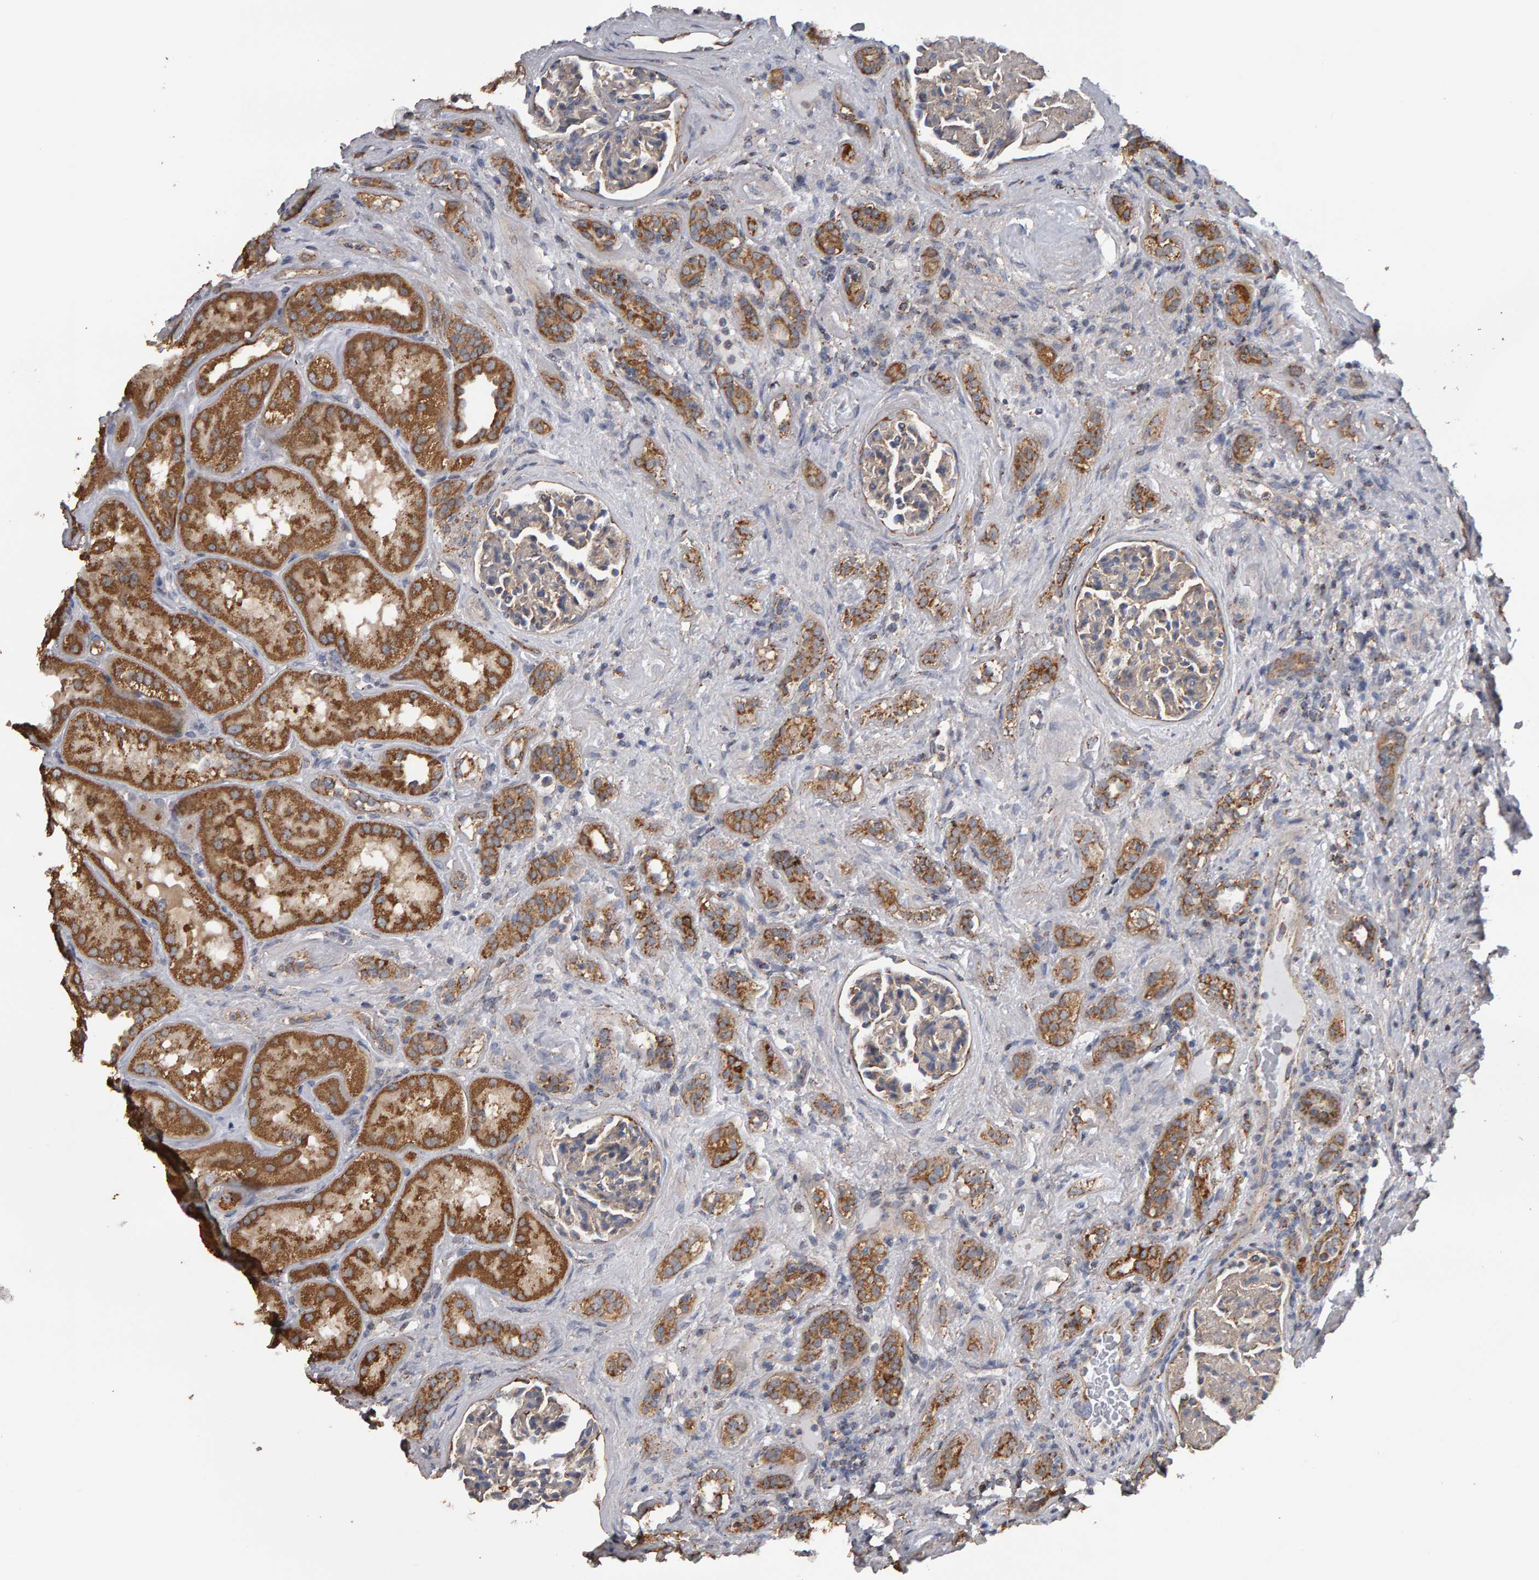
{"staining": {"intensity": "moderate", "quantity": ">75%", "location": "cytoplasmic/membranous"}, "tissue": "renal cancer", "cell_type": "Tumor cells", "image_type": "cancer", "snomed": [{"axis": "morphology", "description": "Normal tissue, NOS"}, {"axis": "morphology", "description": "Adenocarcinoma, NOS"}, {"axis": "topography", "description": "Kidney"}], "caption": "DAB (3,3'-diaminobenzidine) immunohistochemical staining of human adenocarcinoma (renal) shows moderate cytoplasmic/membranous protein positivity in approximately >75% of tumor cells. The protein of interest is shown in brown color, while the nuclei are stained blue.", "gene": "TOM1L1", "patient": {"sex": "female", "age": 72}}